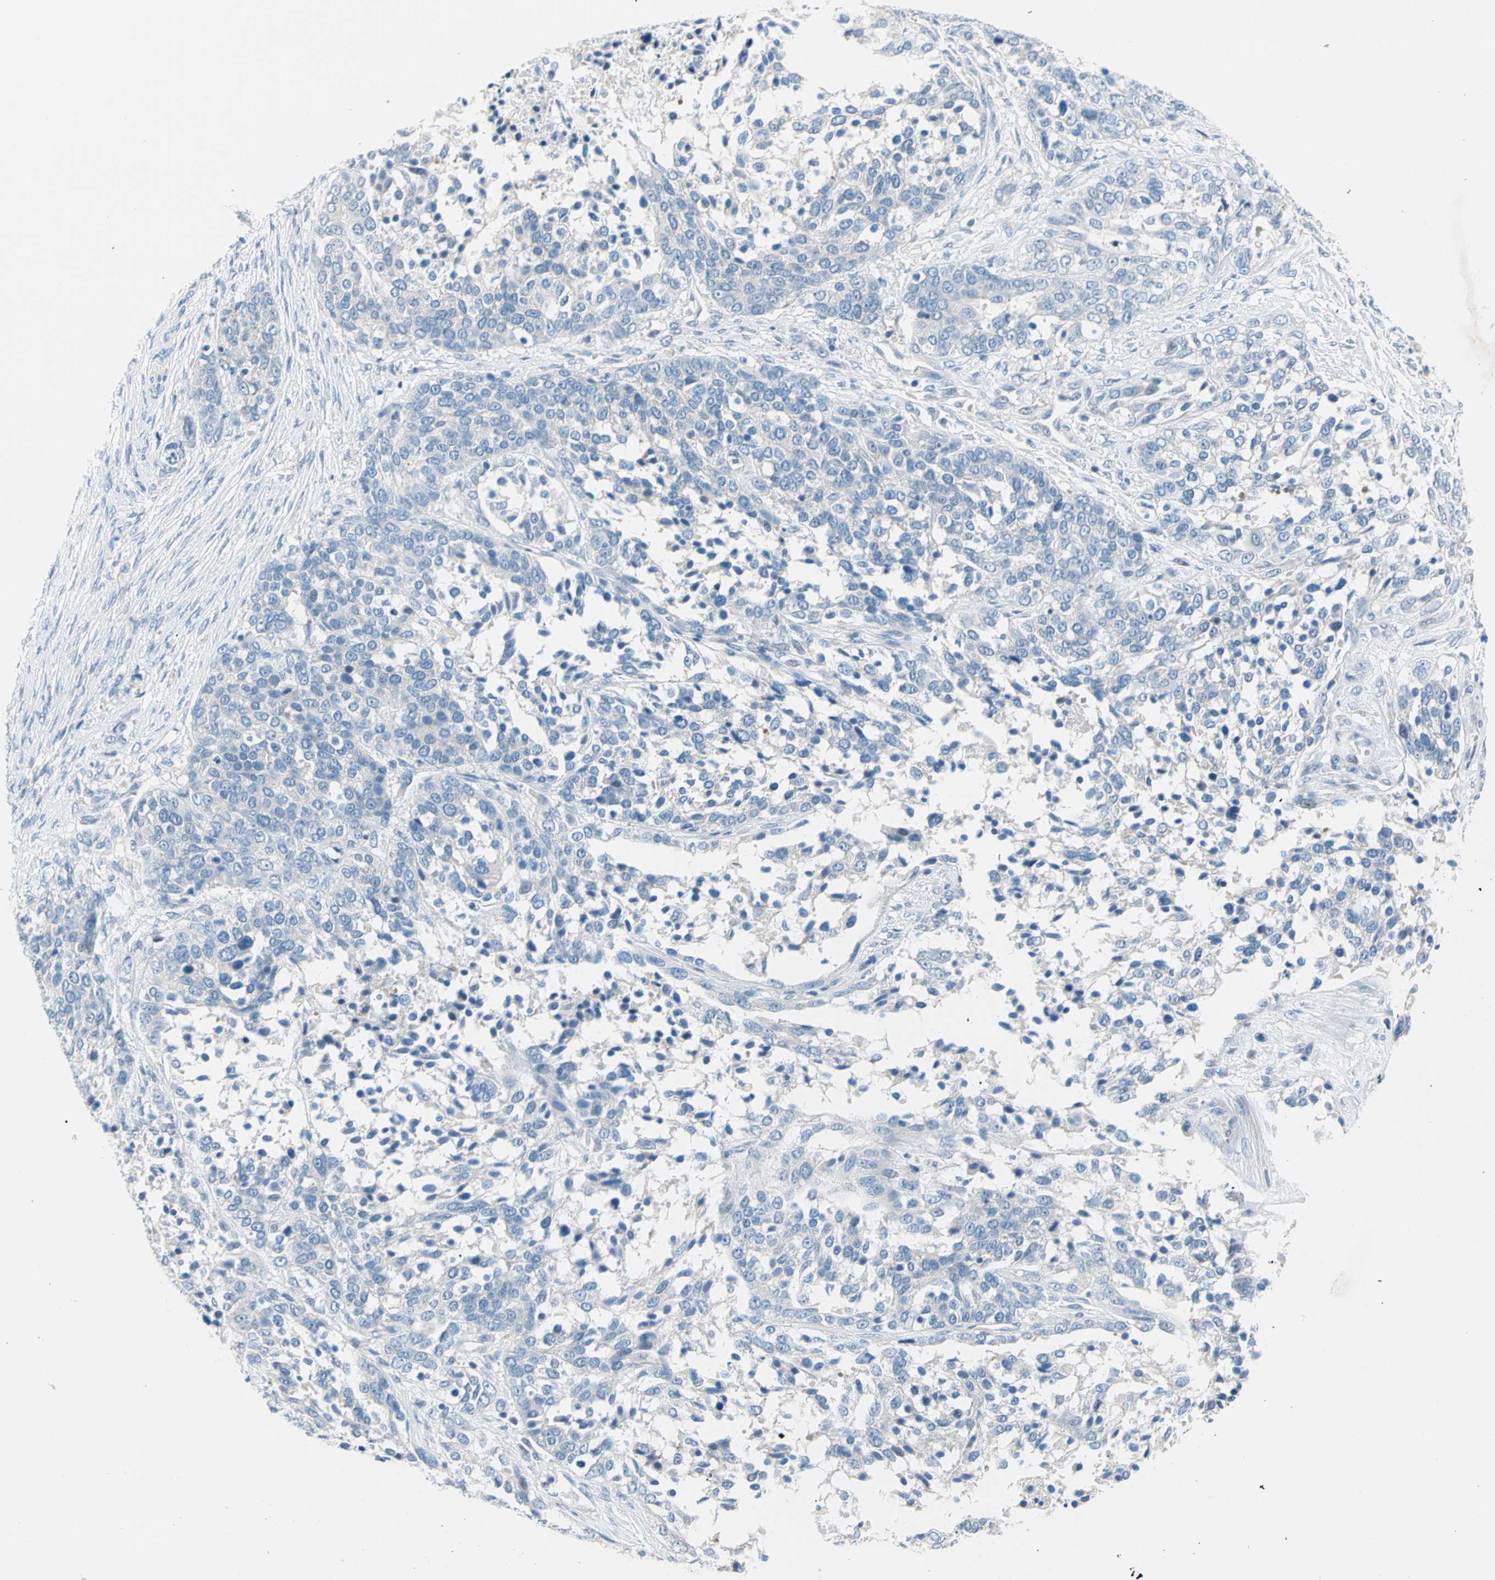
{"staining": {"intensity": "negative", "quantity": "none", "location": "none"}, "tissue": "ovarian cancer", "cell_type": "Tumor cells", "image_type": "cancer", "snomed": [{"axis": "morphology", "description": "Cystadenocarcinoma, serous, NOS"}, {"axis": "topography", "description": "Ovary"}], "caption": "The micrograph shows no staining of tumor cells in serous cystadenocarcinoma (ovarian).", "gene": "TMEM163", "patient": {"sex": "female", "age": 44}}